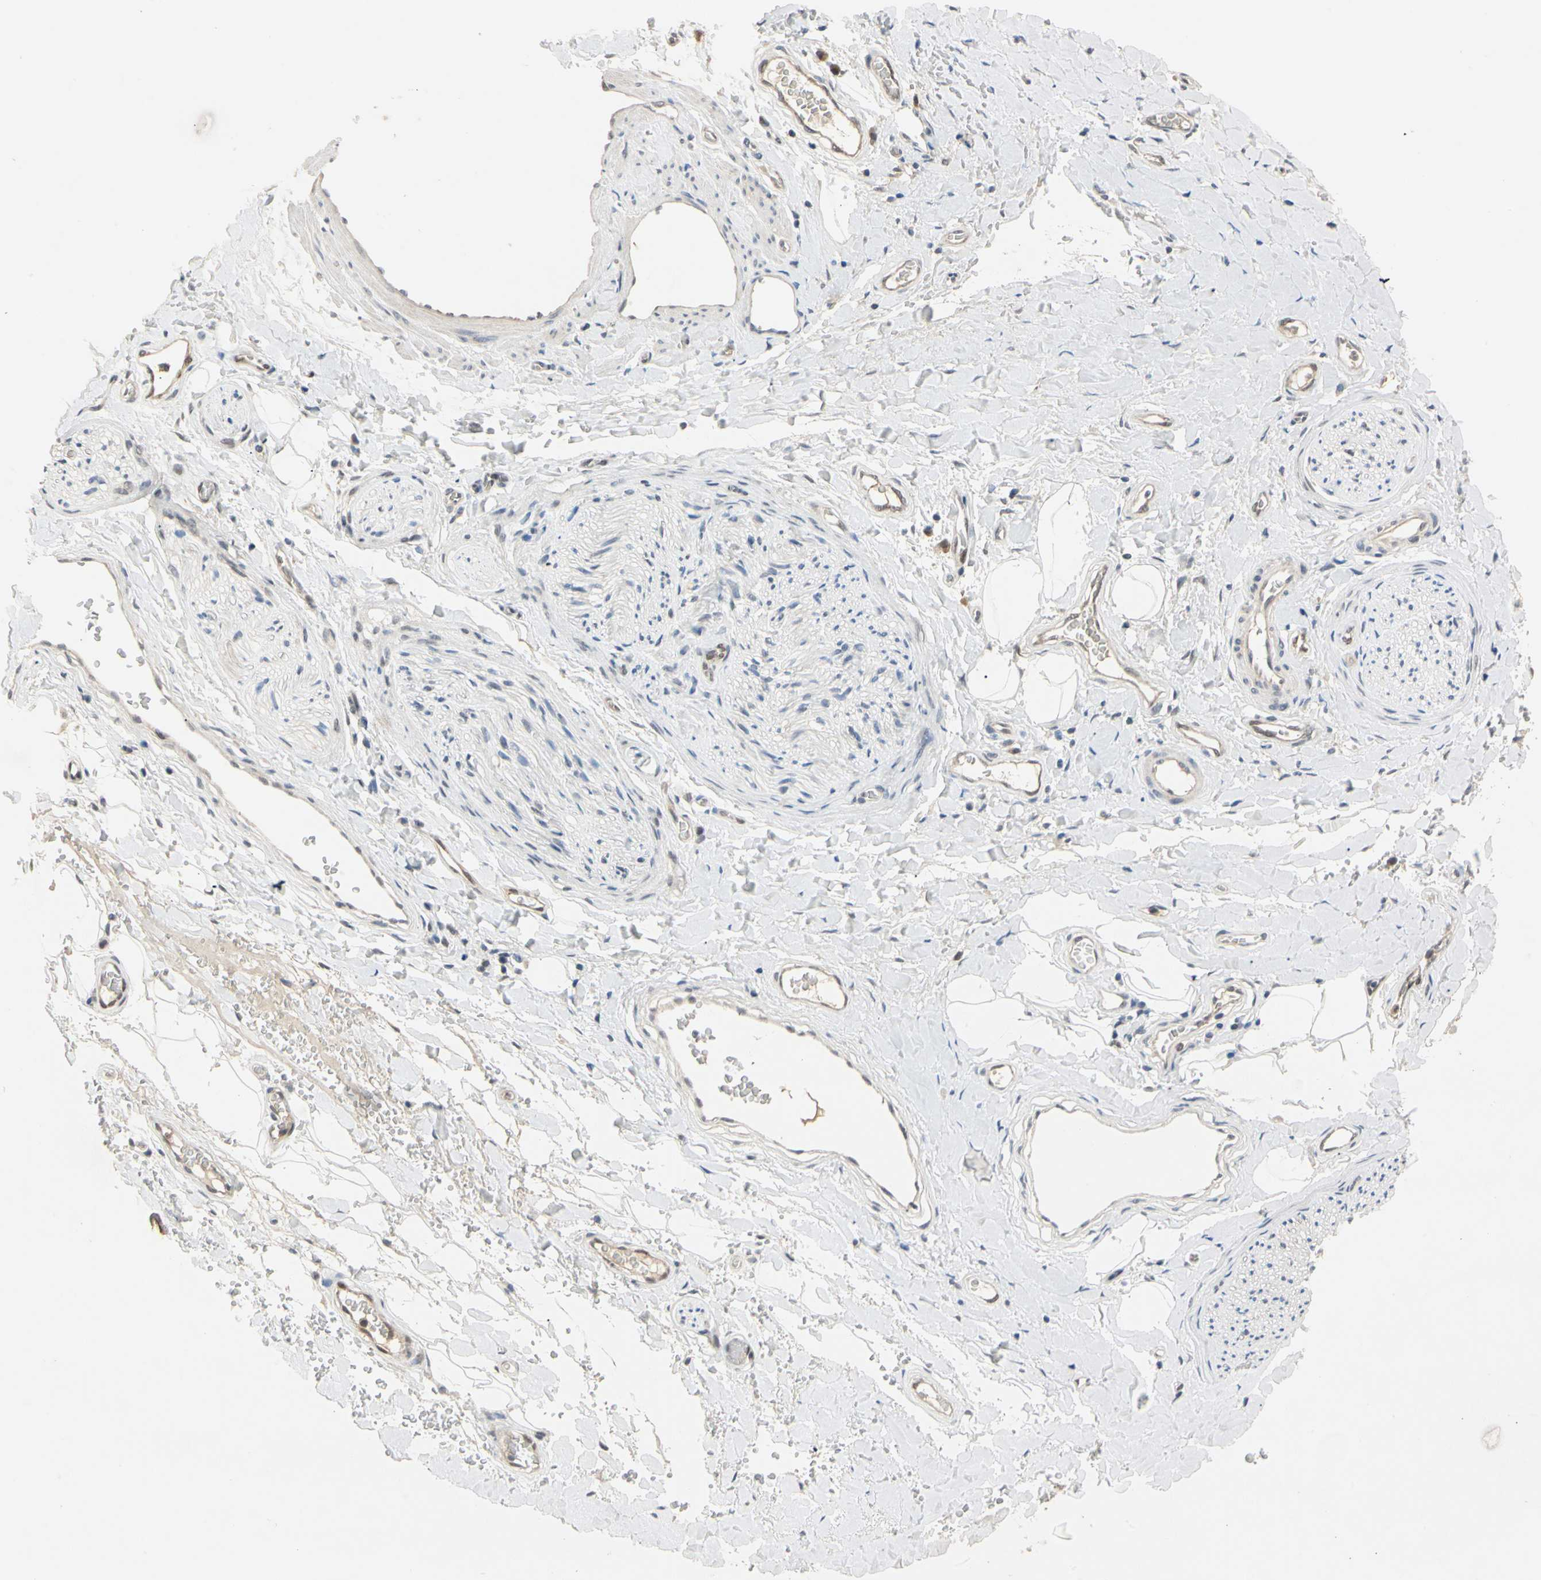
{"staining": {"intensity": "negative", "quantity": "none", "location": "none"}, "tissue": "adipose tissue", "cell_type": "Adipocytes", "image_type": "normal", "snomed": [{"axis": "morphology", "description": "Normal tissue, NOS"}, {"axis": "morphology", "description": "Carcinoma, NOS"}, {"axis": "topography", "description": "Pancreas"}, {"axis": "topography", "description": "Peripheral nerve tissue"}], "caption": "This is an immunohistochemistry micrograph of normal human adipose tissue. There is no expression in adipocytes.", "gene": "RIOX2", "patient": {"sex": "female", "age": 29}}